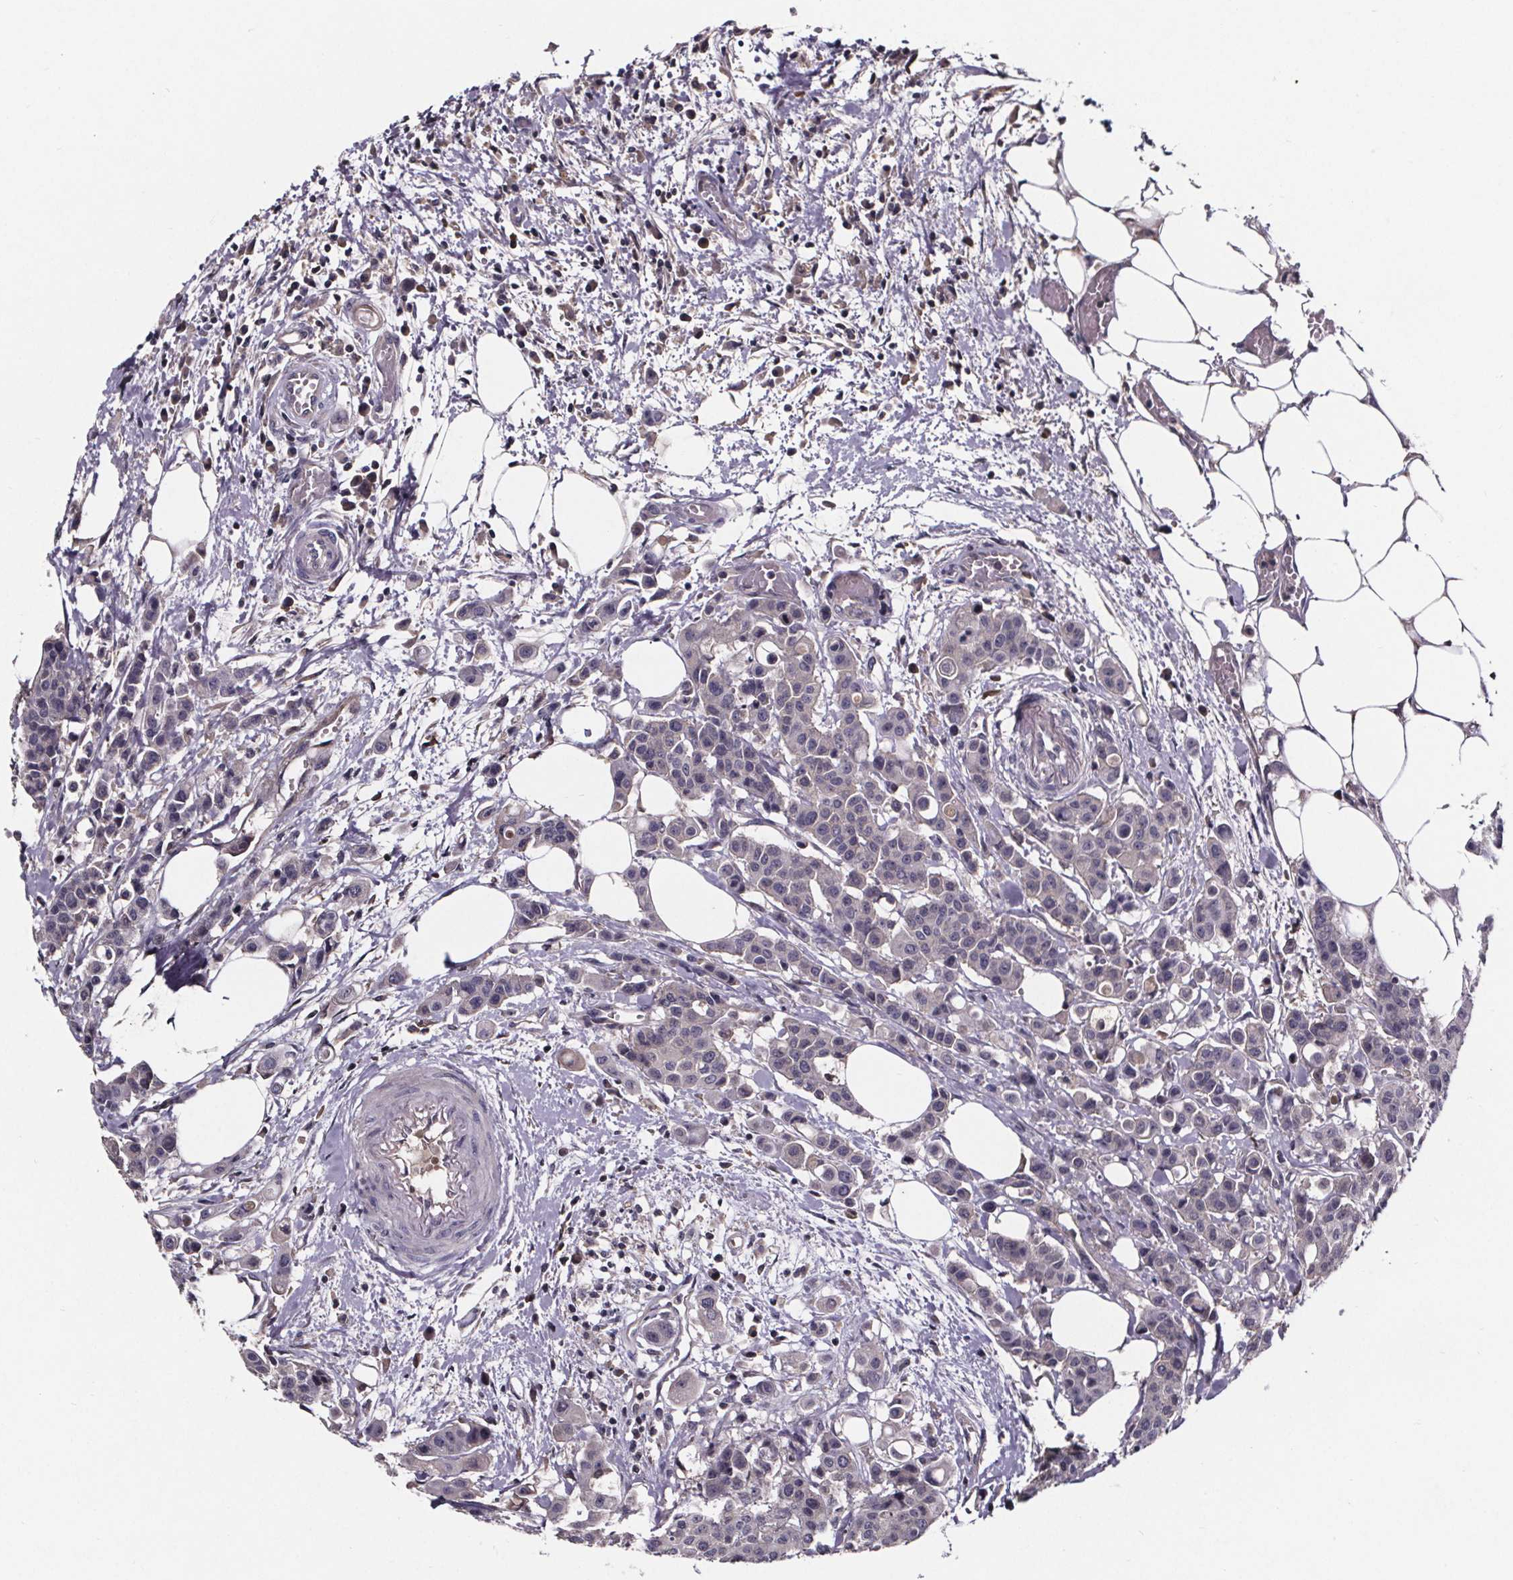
{"staining": {"intensity": "negative", "quantity": "none", "location": "none"}, "tissue": "carcinoid", "cell_type": "Tumor cells", "image_type": "cancer", "snomed": [{"axis": "morphology", "description": "Carcinoid, malignant, NOS"}, {"axis": "topography", "description": "Colon"}], "caption": "Immunohistochemistry (IHC) of malignant carcinoid shows no expression in tumor cells.", "gene": "NPHP4", "patient": {"sex": "male", "age": 81}}